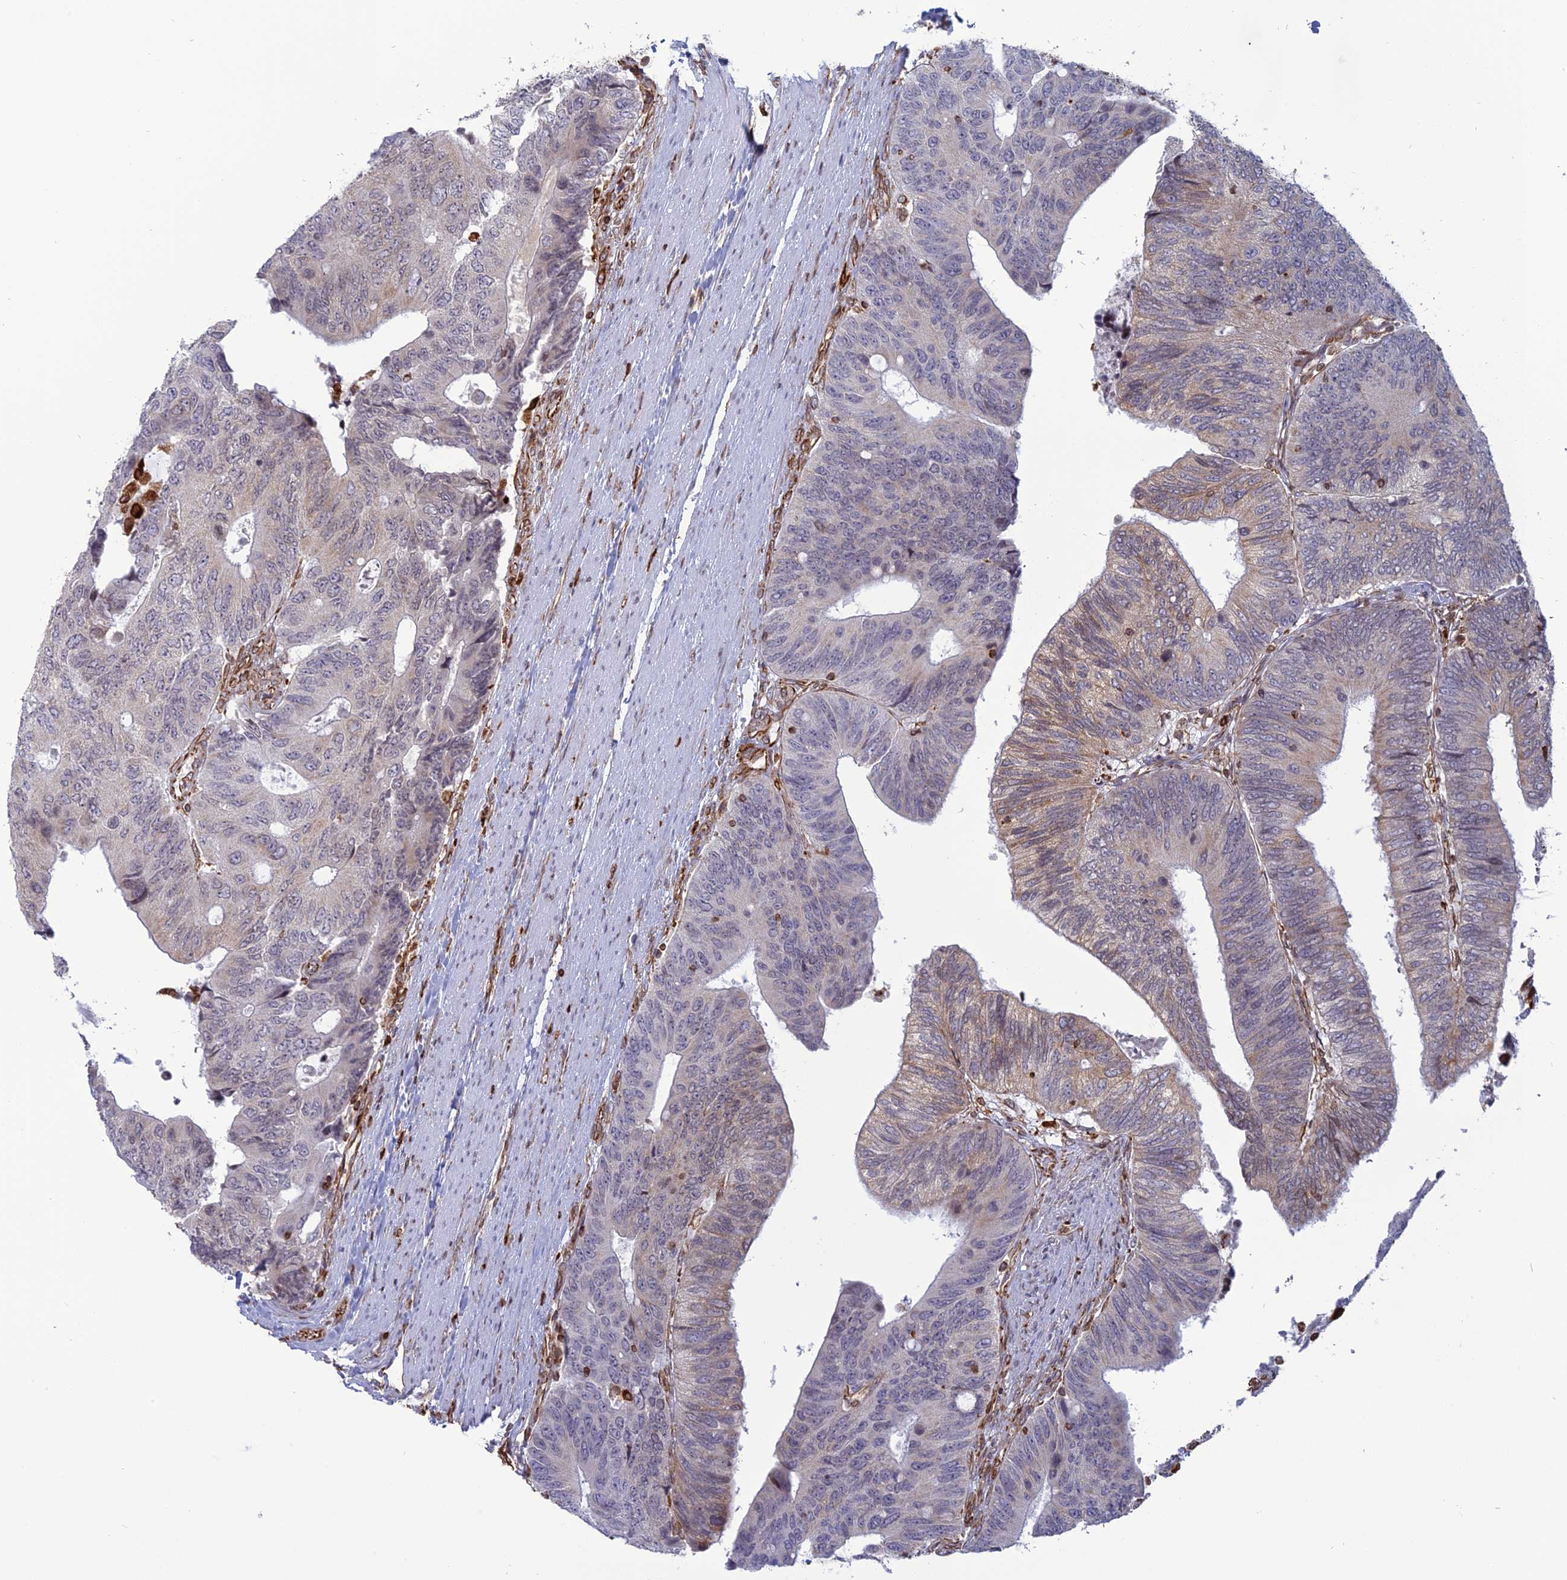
{"staining": {"intensity": "weak", "quantity": "<25%", "location": "cytoplasmic/membranous"}, "tissue": "colorectal cancer", "cell_type": "Tumor cells", "image_type": "cancer", "snomed": [{"axis": "morphology", "description": "Adenocarcinoma, NOS"}, {"axis": "topography", "description": "Colon"}], "caption": "Tumor cells show no significant protein staining in colorectal adenocarcinoma.", "gene": "APOBR", "patient": {"sex": "male", "age": 87}}